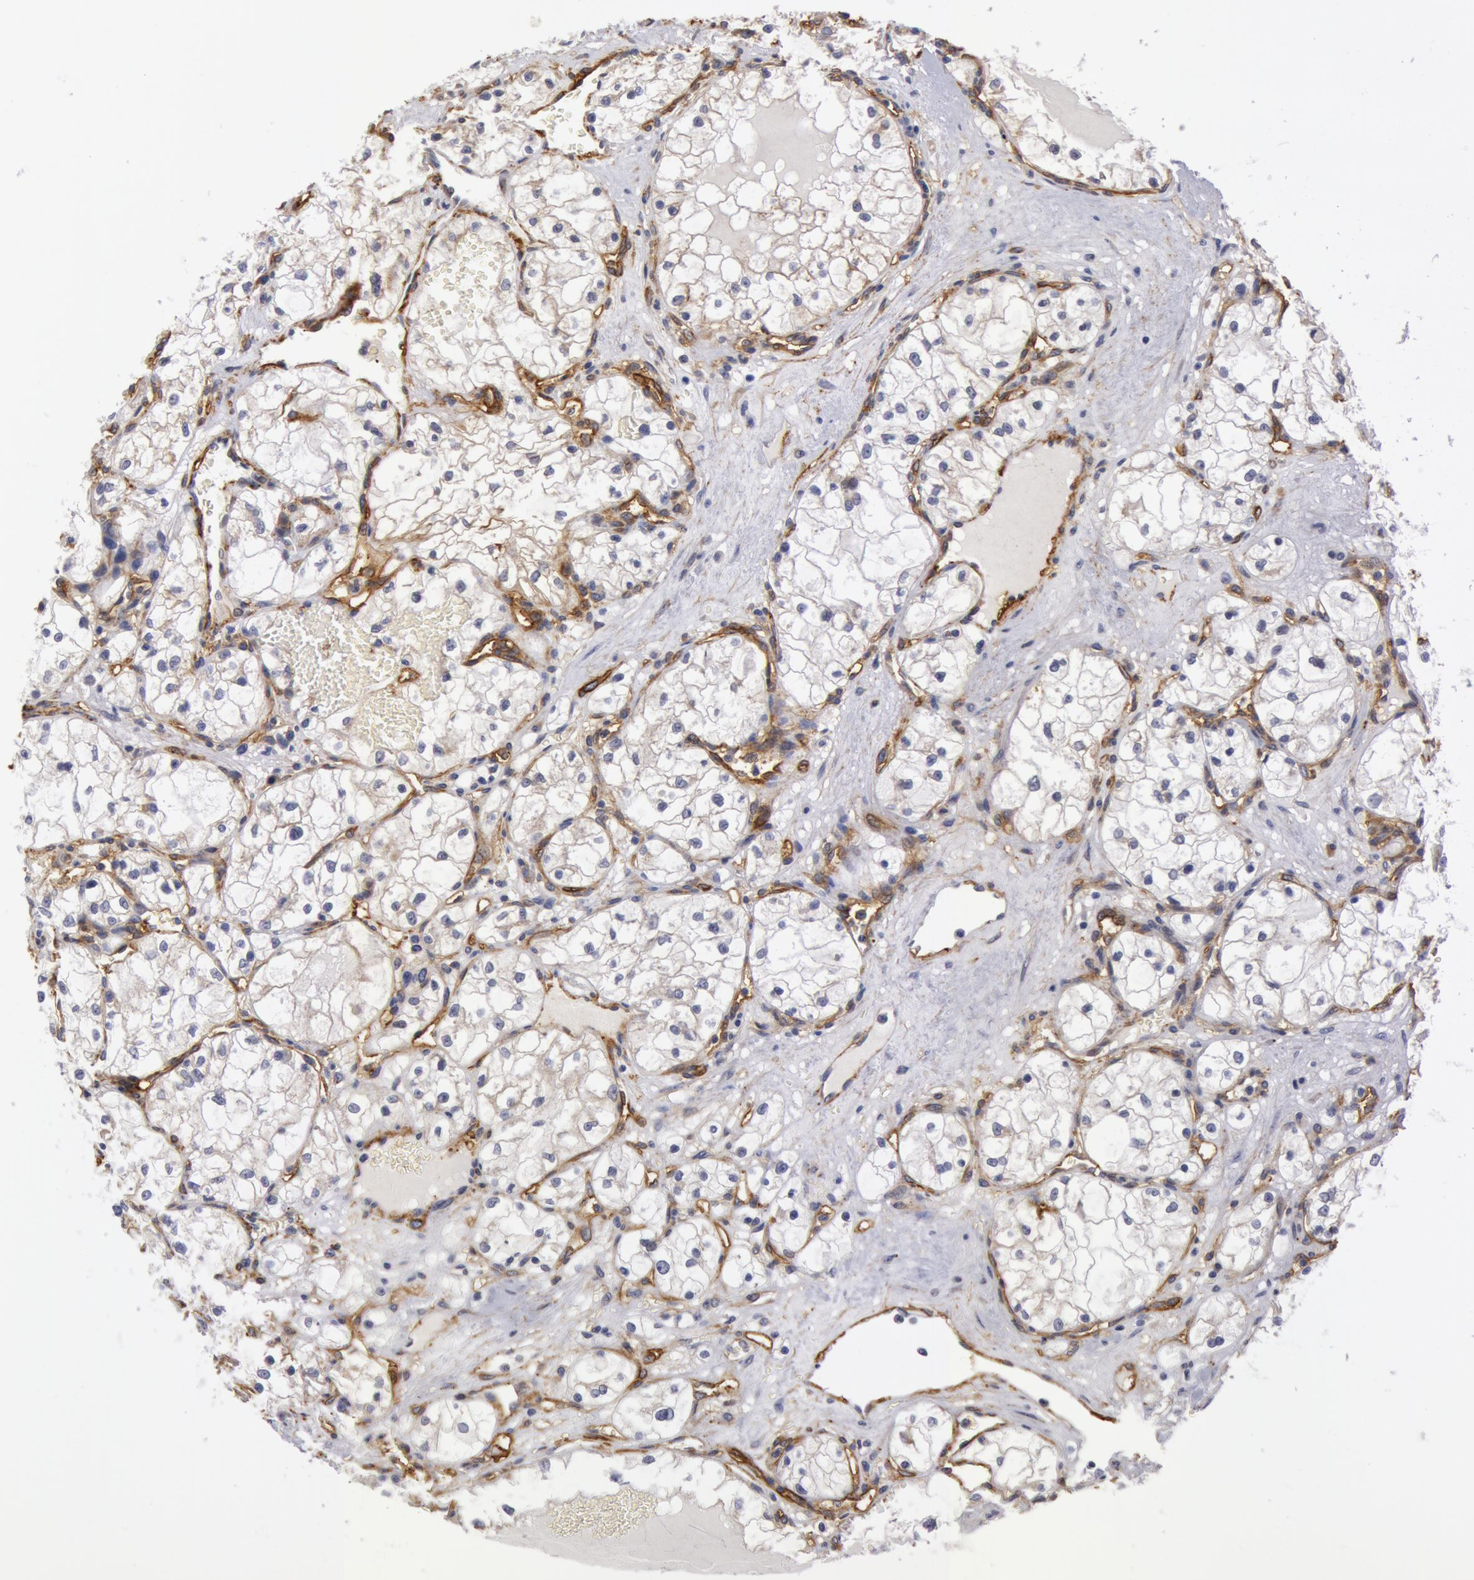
{"staining": {"intensity": "negative", "quantity": "none", "location": "none"}, "tissue": "renal cancer", "cell_type": "Tumor cells", "image_type": "cancer", "snomed": [{"axis": "morphology", "description": "Adenocarcinoma, NOS"}, {"axis": "topography", "description": "Kidney"}], "caption": "DAB (3,3'-diaminobenzidine) immunohistochemical staining of human renal cancer (adenocarcinoma) exhibits no significant staining in tumor cells.", "gene": "IL23A", "patient": {"sex": "male", "age": 61}}